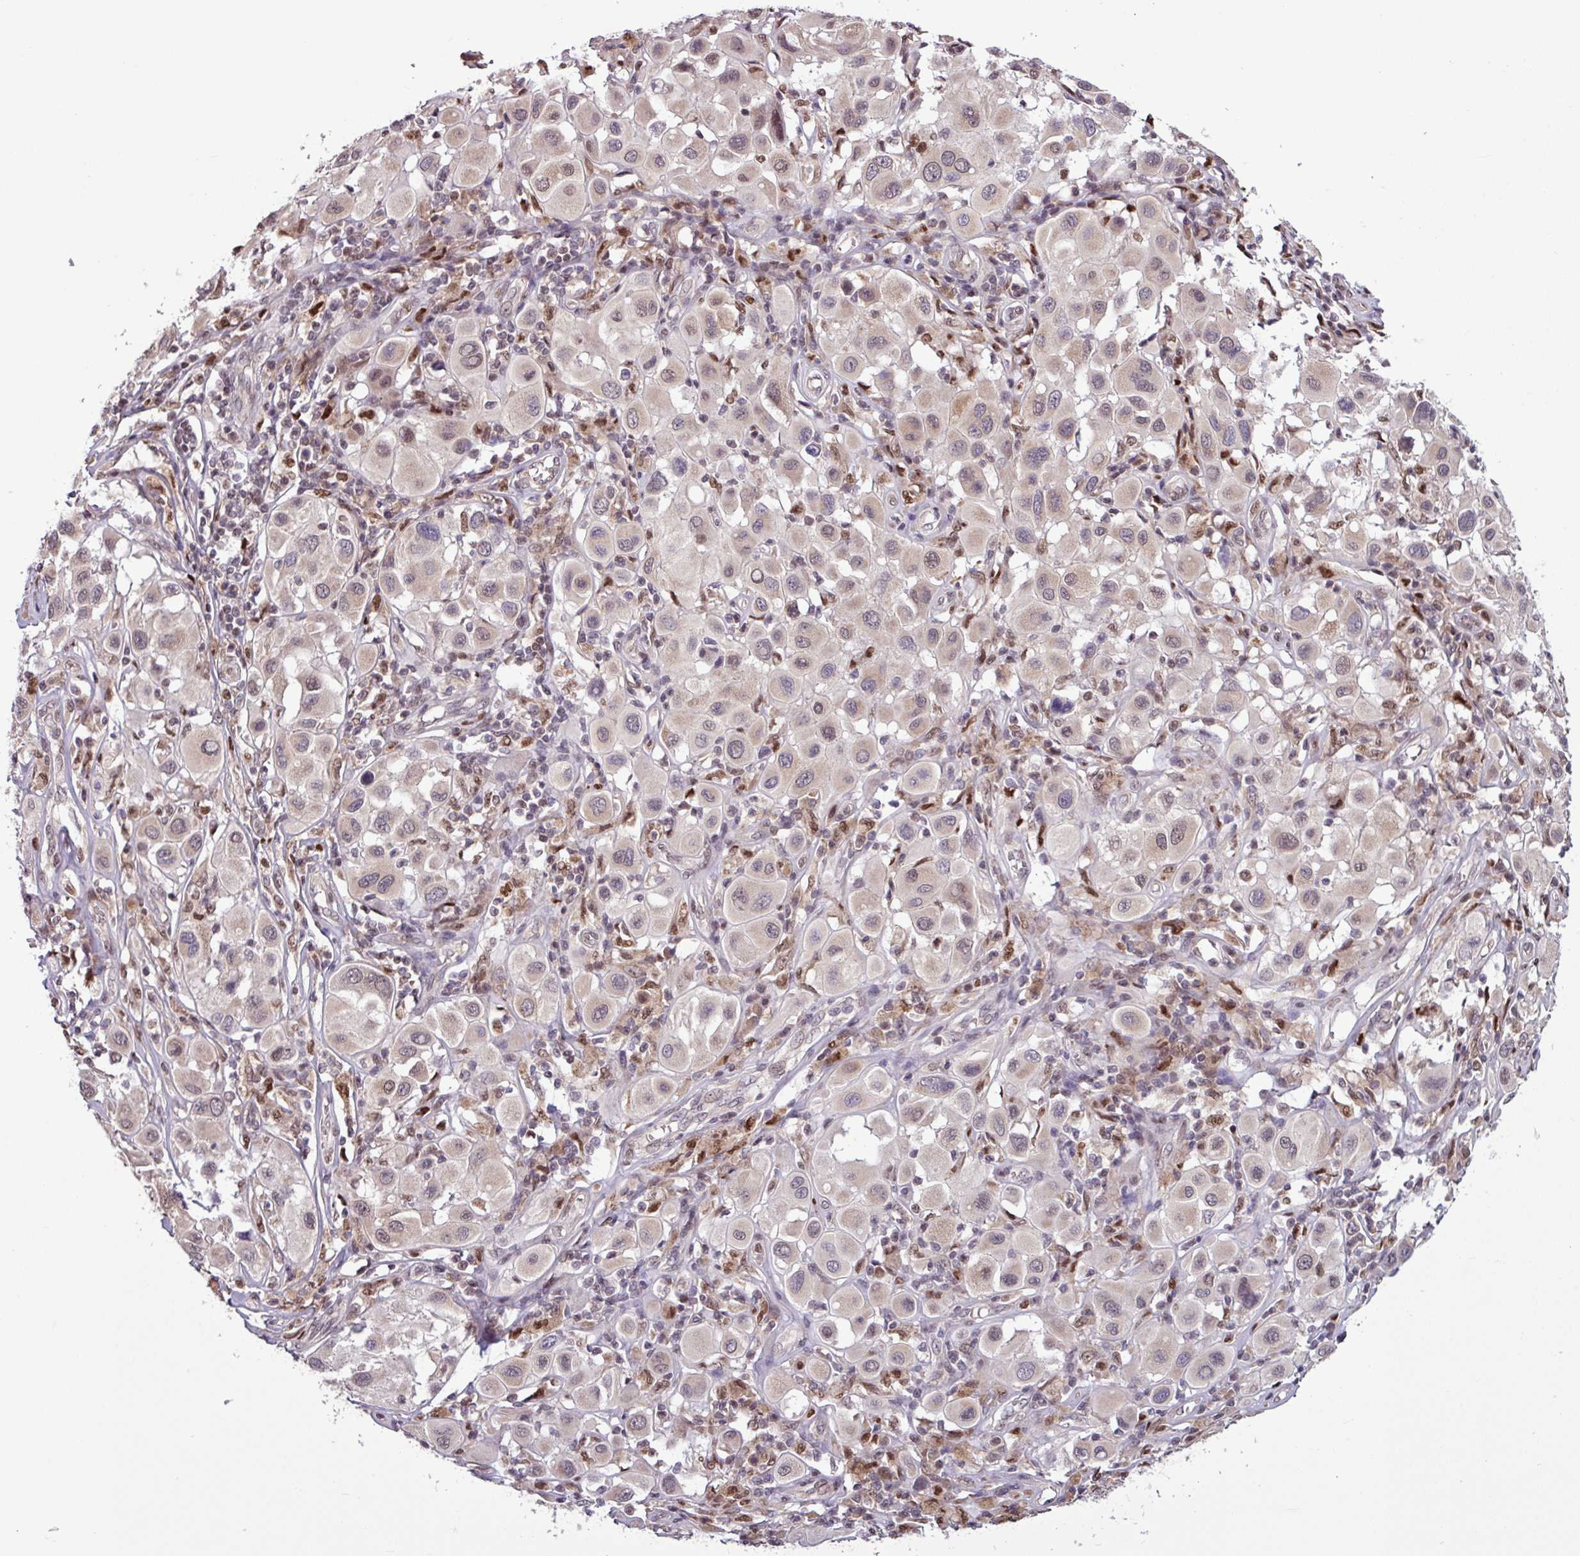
{"staining": {"intensity": "weak", "quantity": "<25%", "location": "cytoplasmic/membranous"}, "tissue": "melanoma", "cell_type": "Tumor cells", "image_type": "cancer", "snomed": [{"axis": "morphology", "description": "Malignant melanoma, Metastatic site"}, {"axis": "topography", "description": "Skin"}], "caption": "Tumor cells are negative for brown protein staining in malignant melanoma (metastatic site).", "gene": "SKIC2", "patient": {"sex": "male", "age": 41}}